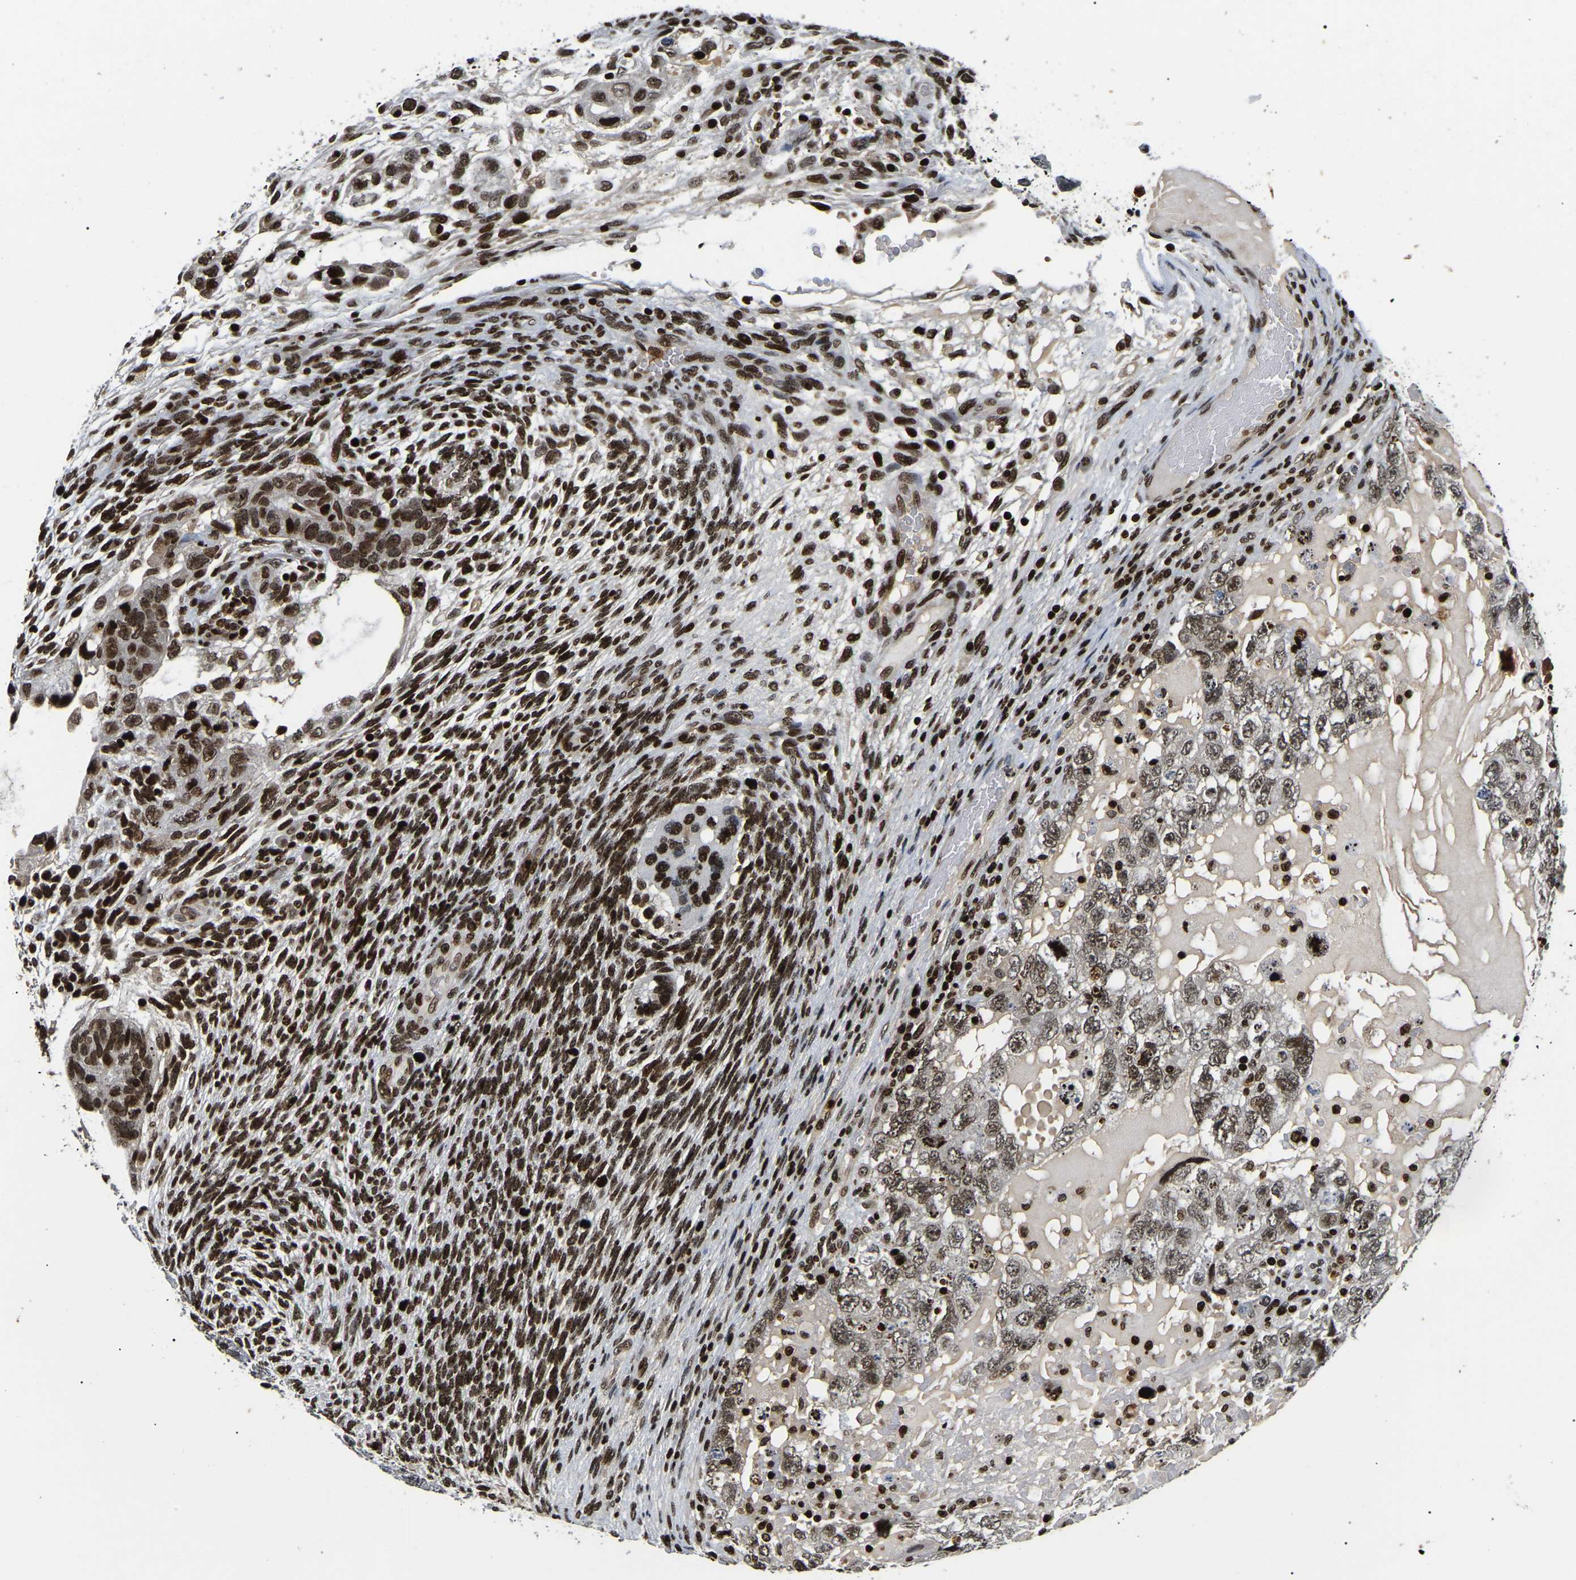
{"staining": {"intensity": "moderate", "quantity": ">75%", "location": "nuclear"}, "tissue": "testis cancer", "cell_type": "Tumor cells", "image_type": "cancer", "snomed": [{"axis": "morphology", "description": "Carcinoma, Embryonal, NOS"}, {"axis": "topography", "description": "Testis"}], "caption": "High-magnification brightfield microscopy of testis cancer (embryonal carcinoma) stained with DAB (brown) and counterstained with hematoxylin (blue). tumor cells exhibit moderate nuclear positivity is present in approximately>75% of cells.", "gene": "LRRC61", "patient": {"sex": "male", "age": 36}}